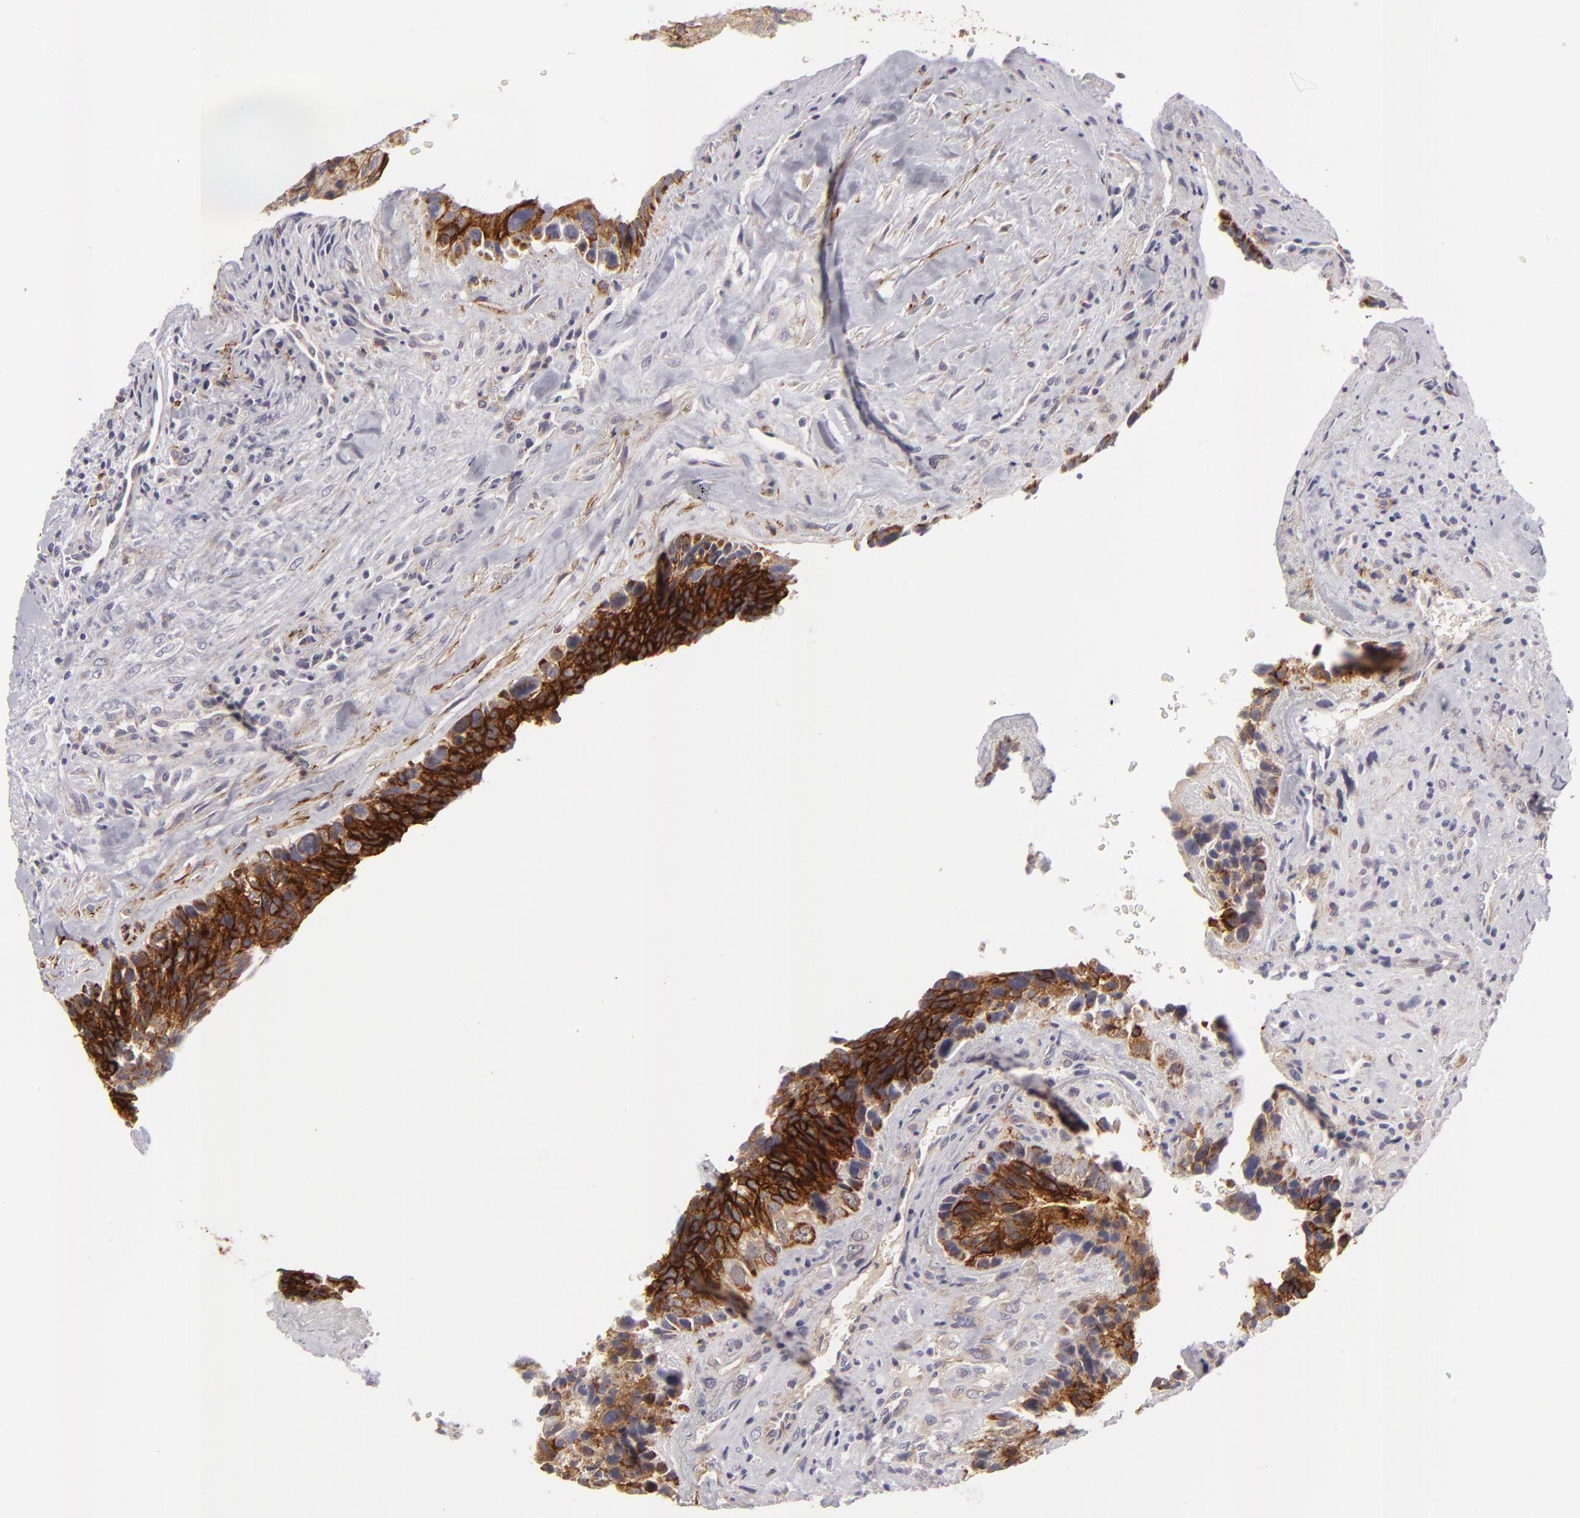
{"staining": {"intensity": "strong", "quantity": ">75%", "location": "cytoplasmic/membranous"}, "tissue": "breast cancer", "cell_type": "Tumor cells", "image_type": "cancer", "snomed": [{"axis": "morphology", "description": "Neoplasm, malignant, NOS"}, {"axis": "topography", "description": "Breast"}], "caption": "Tumor cells display strong cytoplasmic/membranous positivity in about >75% of cells in malignant neoplasm (breast).", "gene": "ALCAM", "patient": {"sex": "female", "age": 50}}